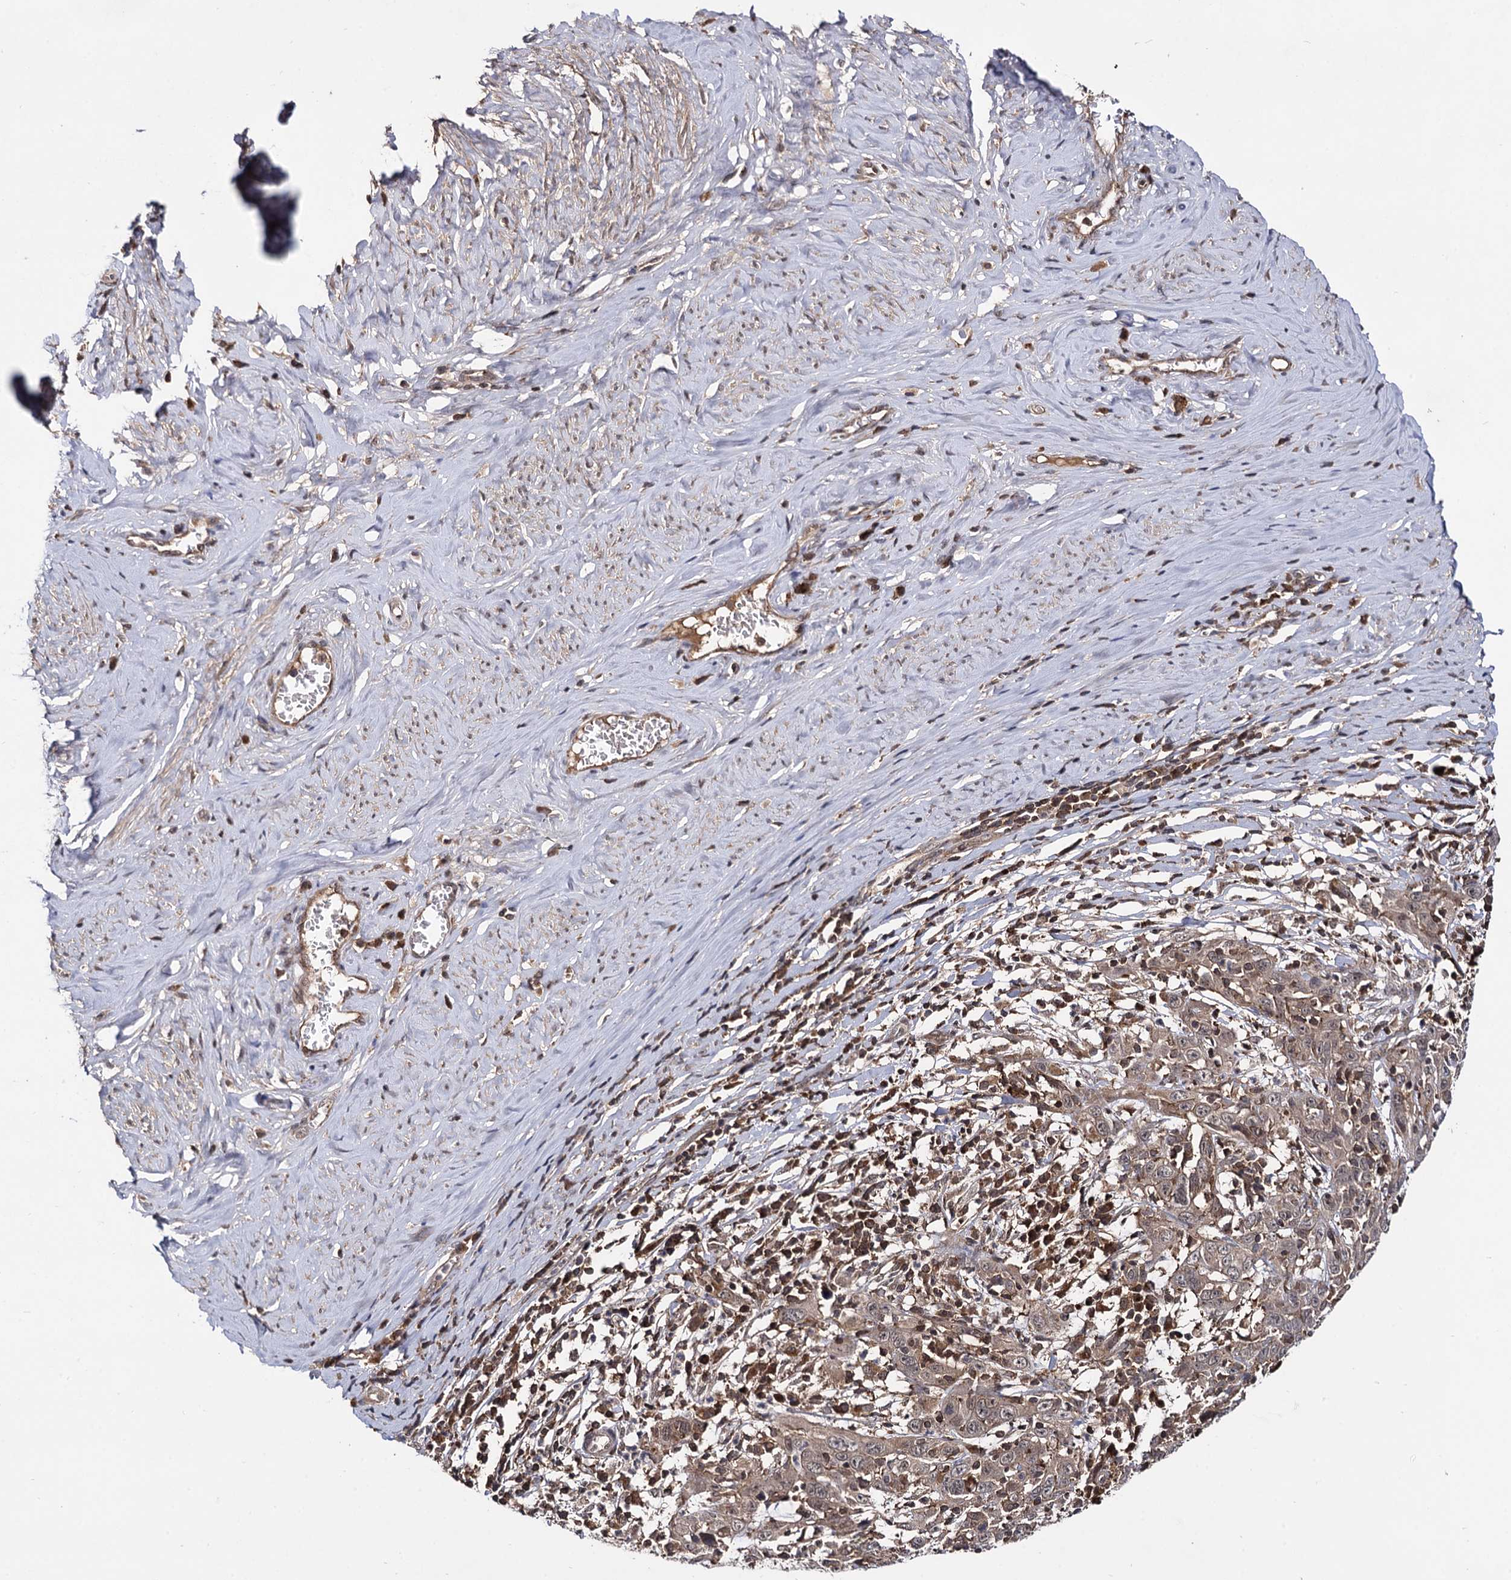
{"staining": {"intensity": "moderate", "quantity": ">75%", "location": "cytoplasmic/membranous,nuclear"}, "tissue": "cervical cancer", "cell_type": "Tumor cells", "image_type": "cancer", "snomed": [{"axis": "morphology", "description": "Squamous cell carcinoma, NOS"}, {"axis": "topography", "description": "Cervix"}], "caption": "High-magnification brightfield microscopy of cervical cancer stained with DAB (3,3'-diaminobenzidine) (brown) and counterstained with hematoxylin (blue). tumor cells exhibit moderate cytoplasmic/membranous and nuclear positivity is identified in approximately>75% of cells.", "gene": "MICAL2", "patient": {"sex": "female", "age": 46}}